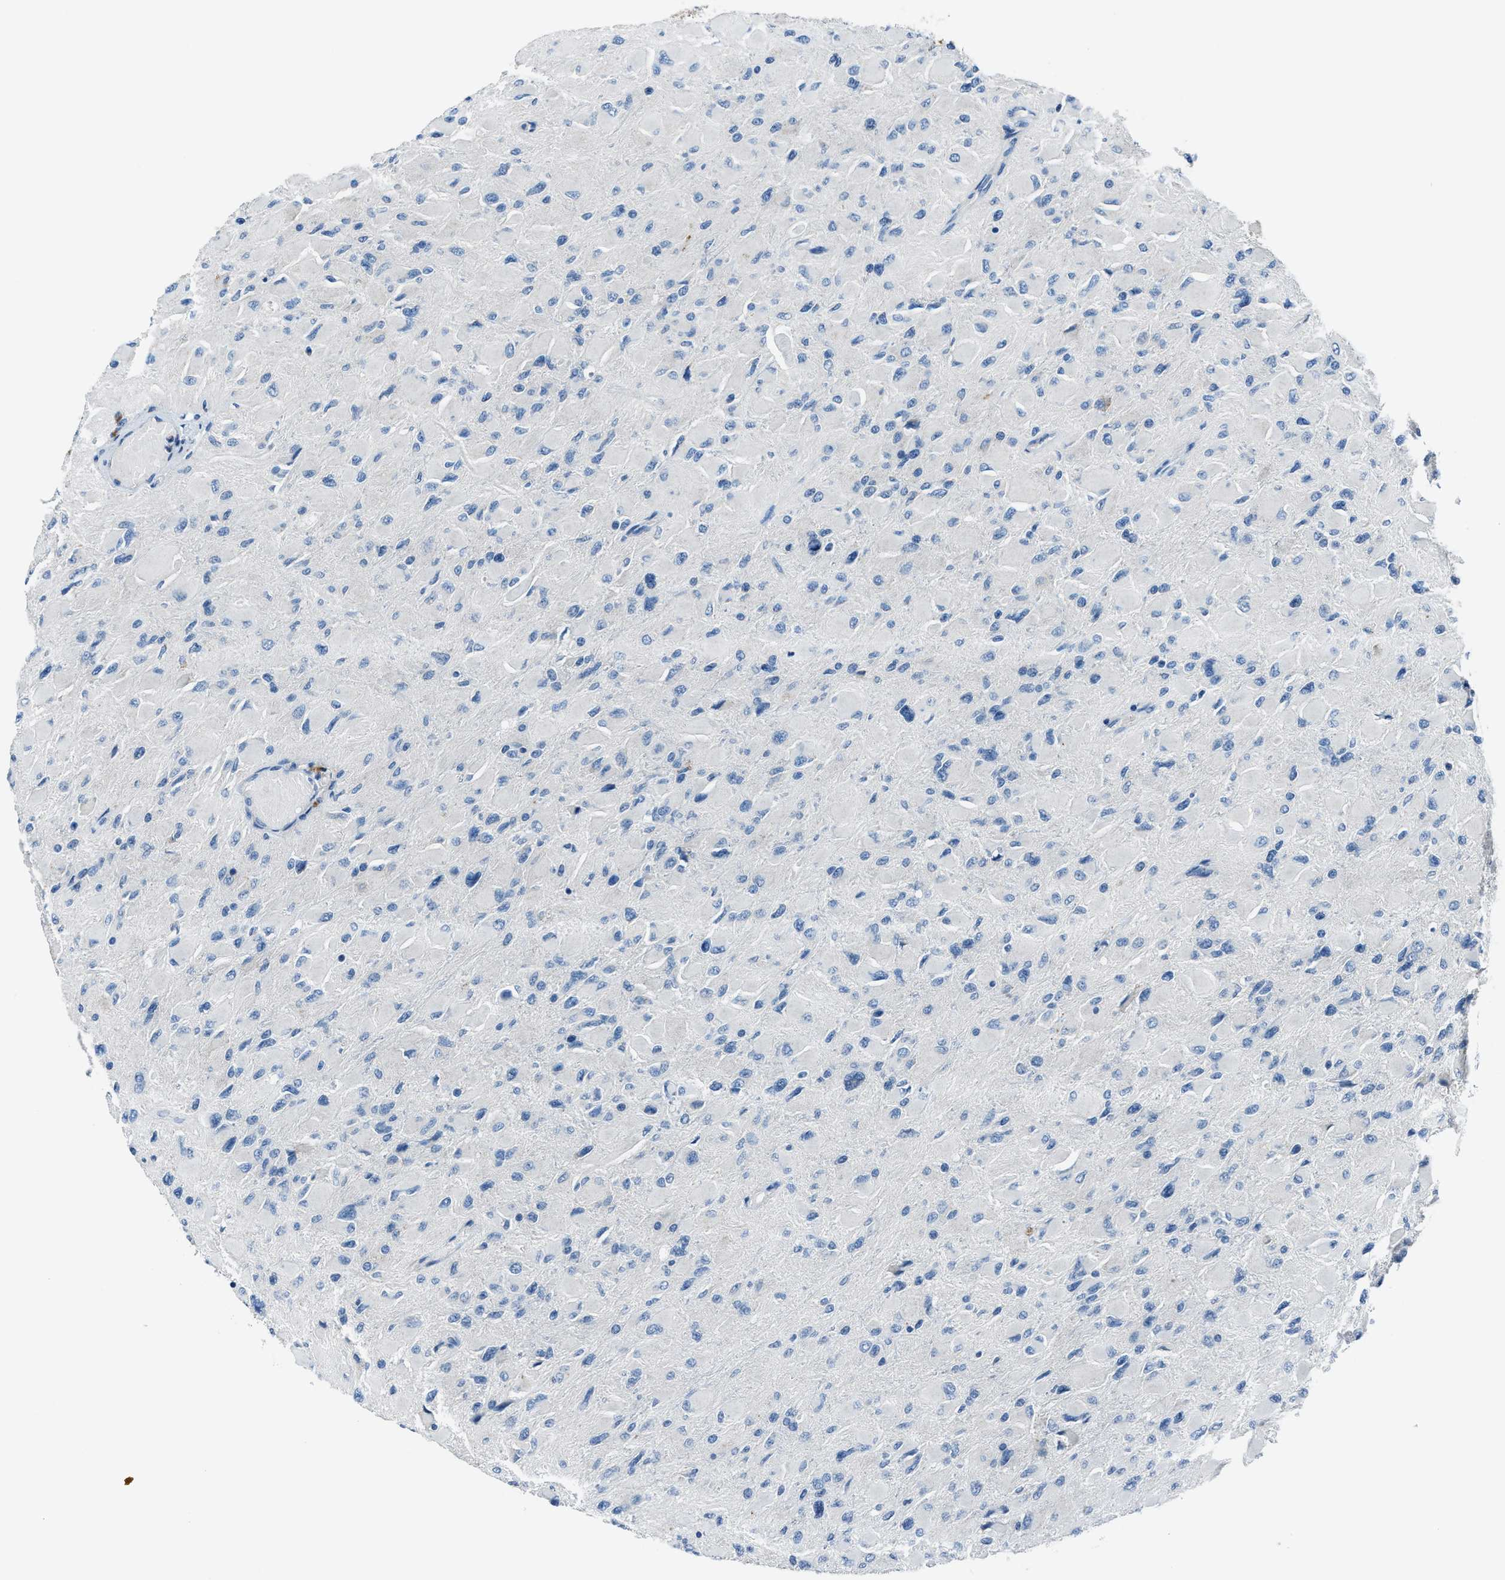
{"staining": {"intensity": "negative", "quantity": "none", "location": "none"}, "tissue": "glioma", "cell_type": "Tumor cells", "image_type": "cancer", "snomed": [{"axis": "morphology", "description": "Glioma, malignant, High grade"}, {"axis": "topography", "description": "Cerebral cortex"}], "caption": "This is an immunohistochemistry (IHC) micrograph of glioma. There is no positivity in tumor cells.", "gene": "ADAM2", "patient": {"sex": "female", "age": 36}}